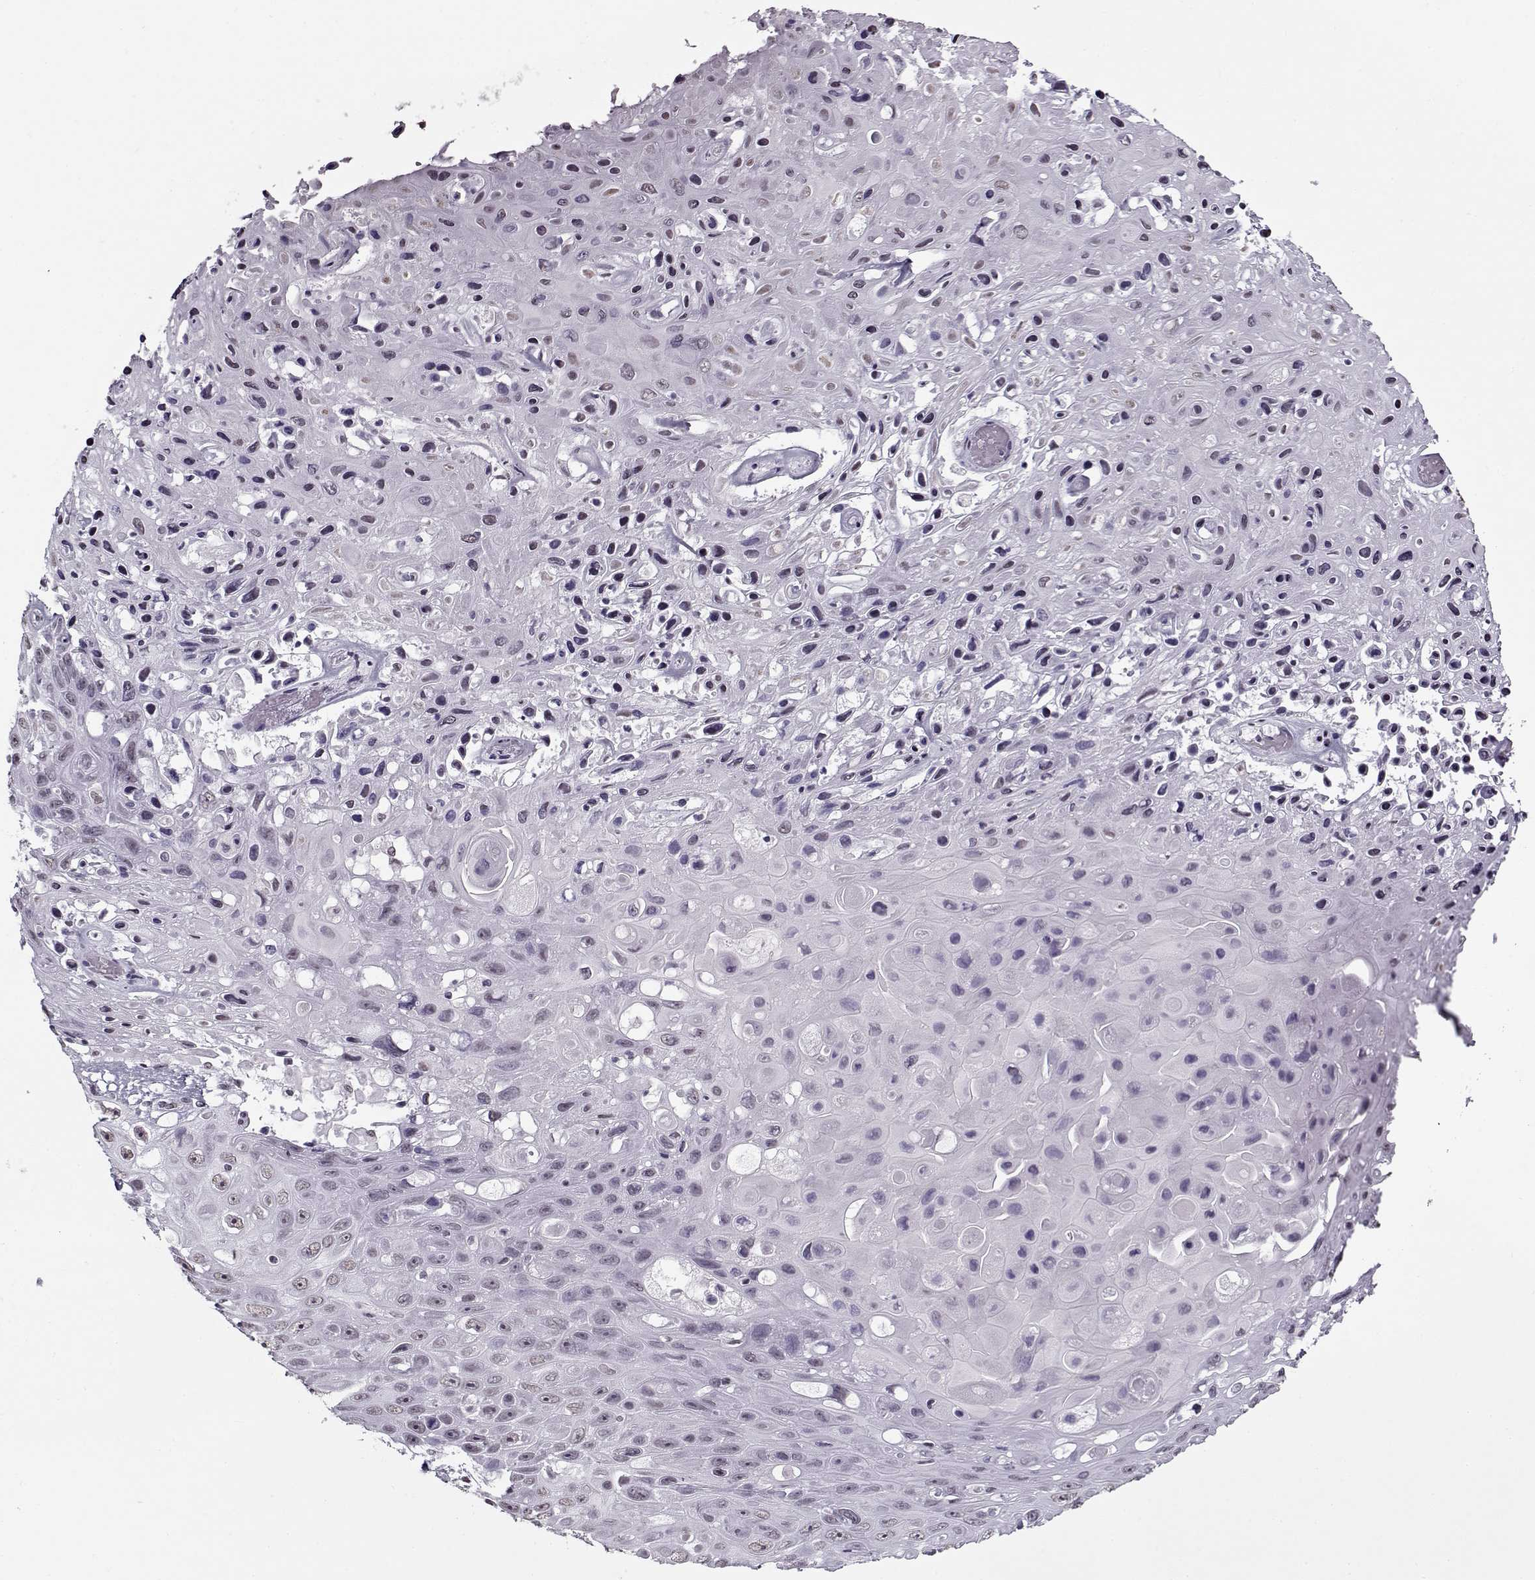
{"staining": {"intensity": "negative", "quantity": "none", "location": "none"}, "tissue": "skin cancer", "cell_type": "Tumor cells", "image_type": "cancer", "snomed": [{"axis": "morphology", "description": "Squamous cell carcinoma, NOS"}, {"axis": "topography", "description": "Skin"}], "caption": "IHC of skin cancer demonstrates no expression in tumor cells.", "gene": "PRMT8", "patient": {"sex": "male", "age": 82}}